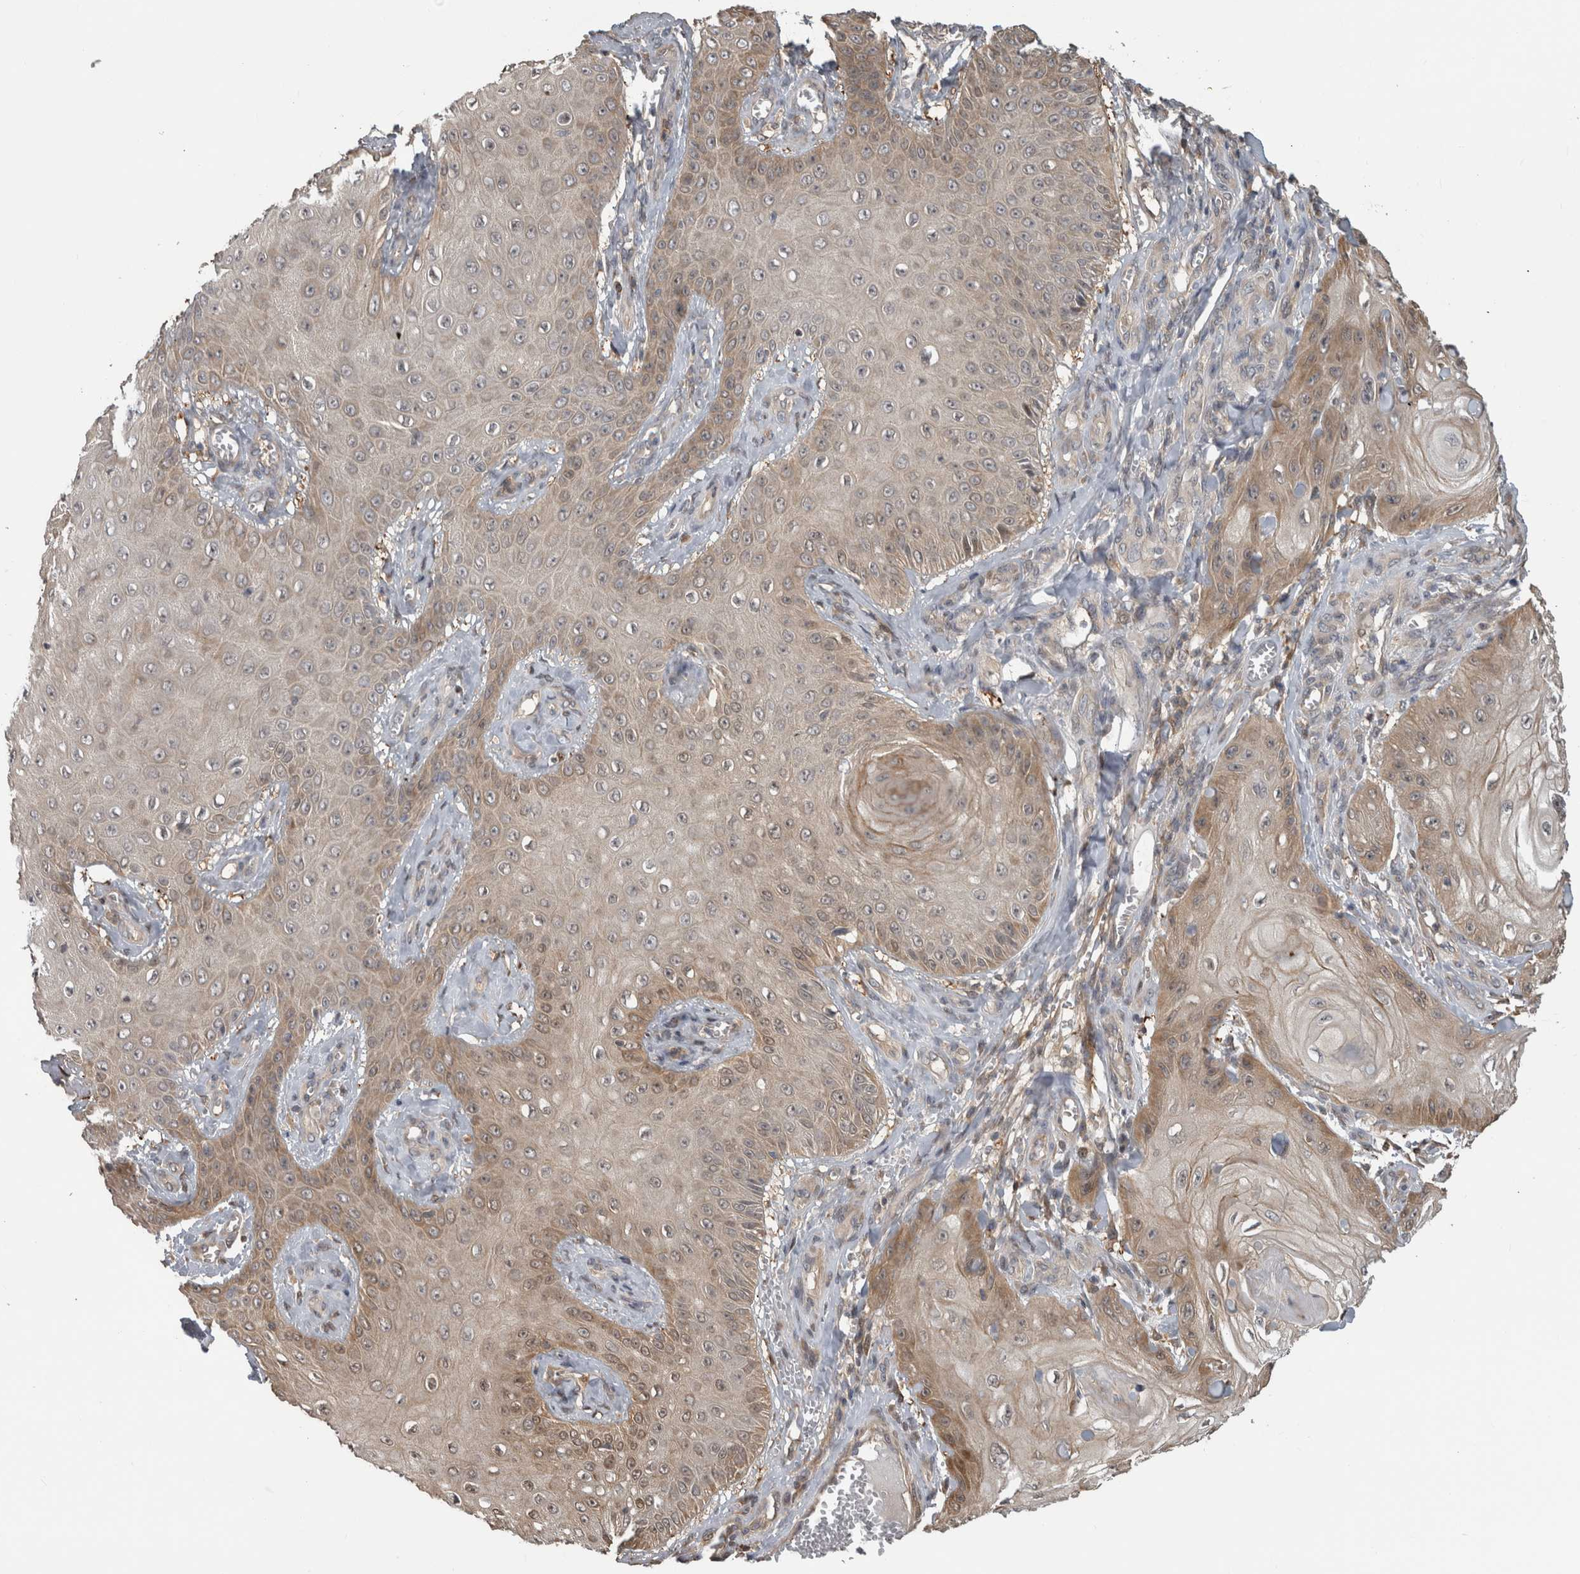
{"staining": {"intensity": "weak", "quantity": "25%-75%", "location": "cytoplasmic/membranous"}, "tissue": "skin cancer", "cell_type": "Tumor cells", "image_type": "cancer", "snomed": [{"axis": "morphology", "description": "Squamous cell carcinoma, NOS"}, {"axis": "topography", "description": "Skin"}], "caption": "Immunohistochemical staining of human skin cancer (squamous cell carcinoma) reveals weak cytoplasmic/membranous protein positivity in about 25%-75% of tumor cells.", "gene": "USH1G", "patient": {"sex": "male", "age": 74}}